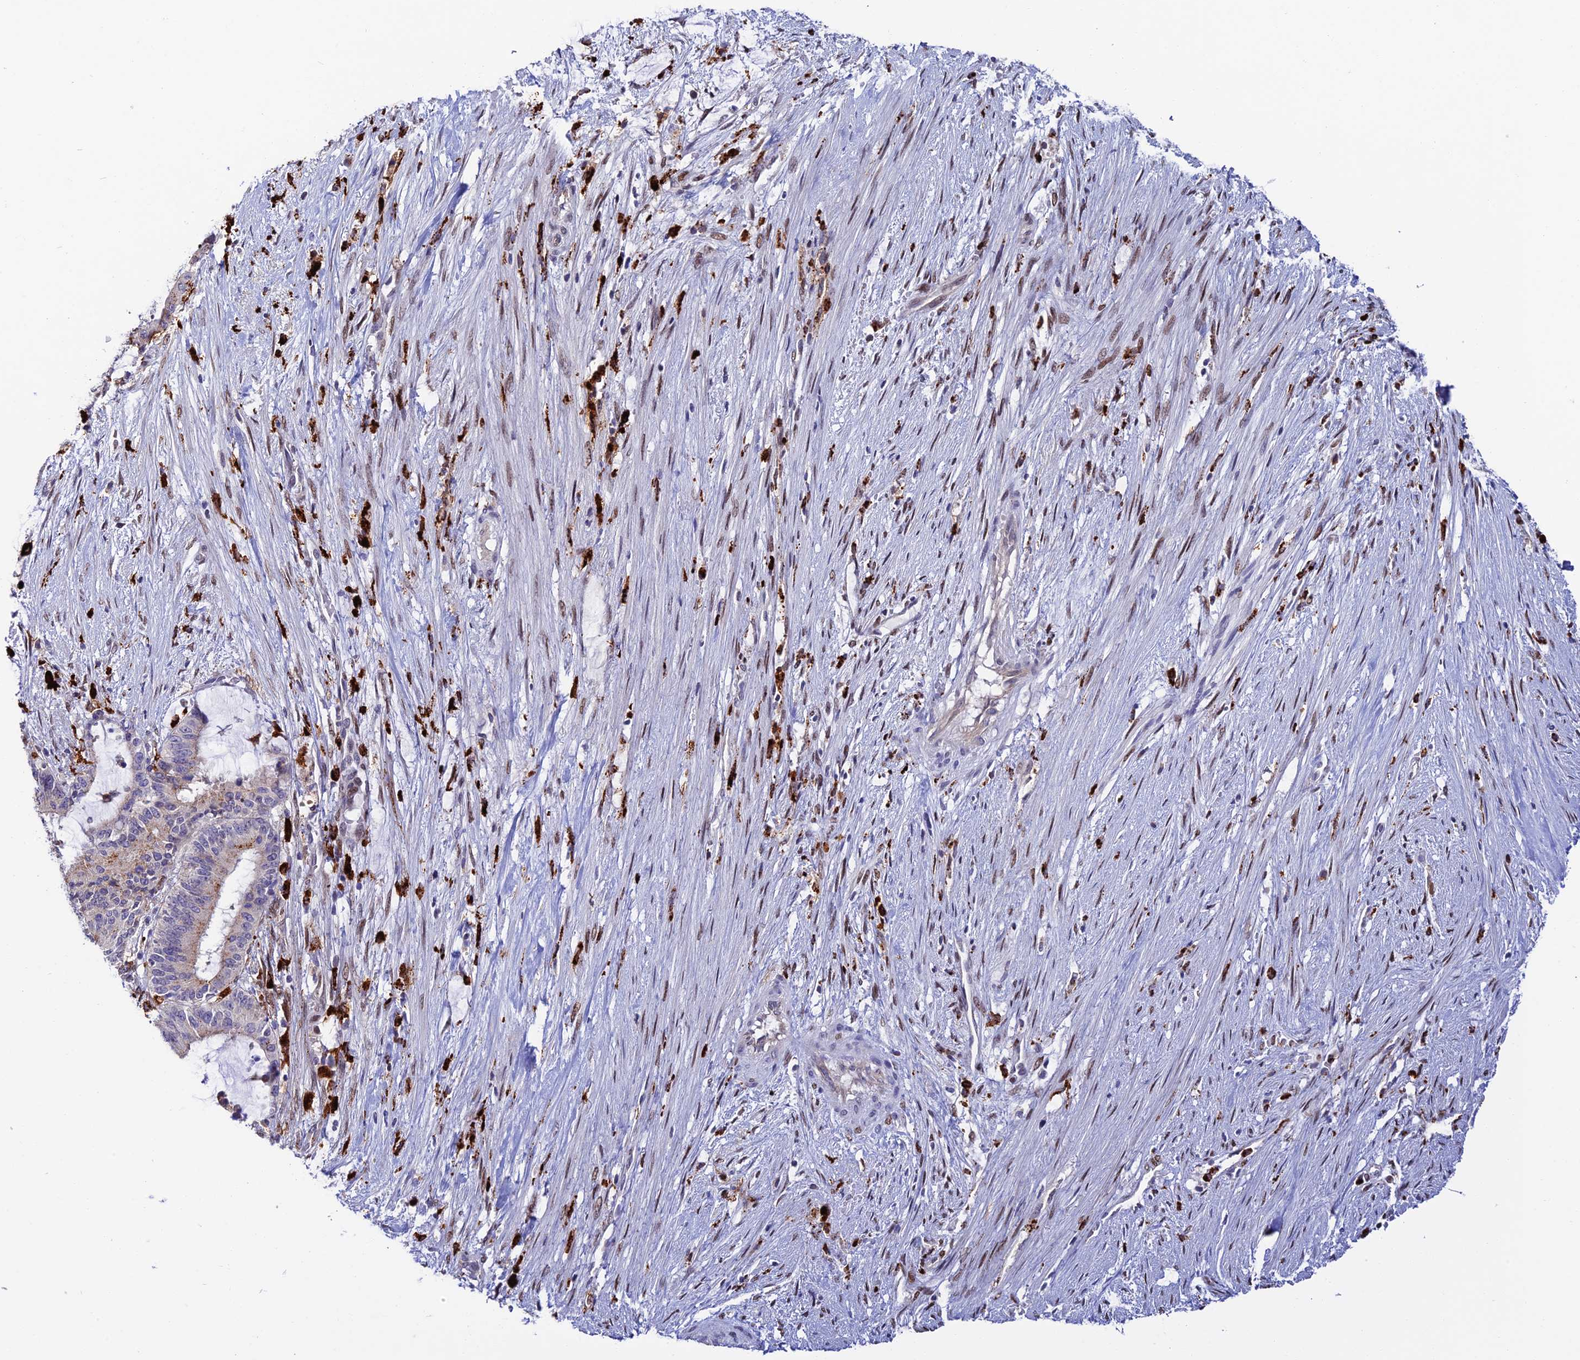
{"staining": {"intensity": "weak", "quantity": "<25%", "location": "cytoplasmic/membranous"}, "tissue": "liver cancer", "cell_type": "Tumor cells", "image_type": "cancer", "snomed": [{"axis": "morphology", "description": "Normal tissue, NOS"}, {"axis": "morphology", "description": "Cholangiocarcinoma"}, {"axis": "topography", "description": "Liver"}, {"axis": "topography", "description": "Peripheral nerve tissue"}], "caption": "An immunohistochemistry (IHC) histopathology image of liver cancer is shown. There is no staining in tumor cells of liver cancer. Brightfield microscopy of immunohistochemistry stained with DAB (3,3'-diaminobenzidine) (brown) and hematoxylin (blue), captured at high magnification.", "gene": "HIC1", "patient": {"sex": "female", "age": 73}}